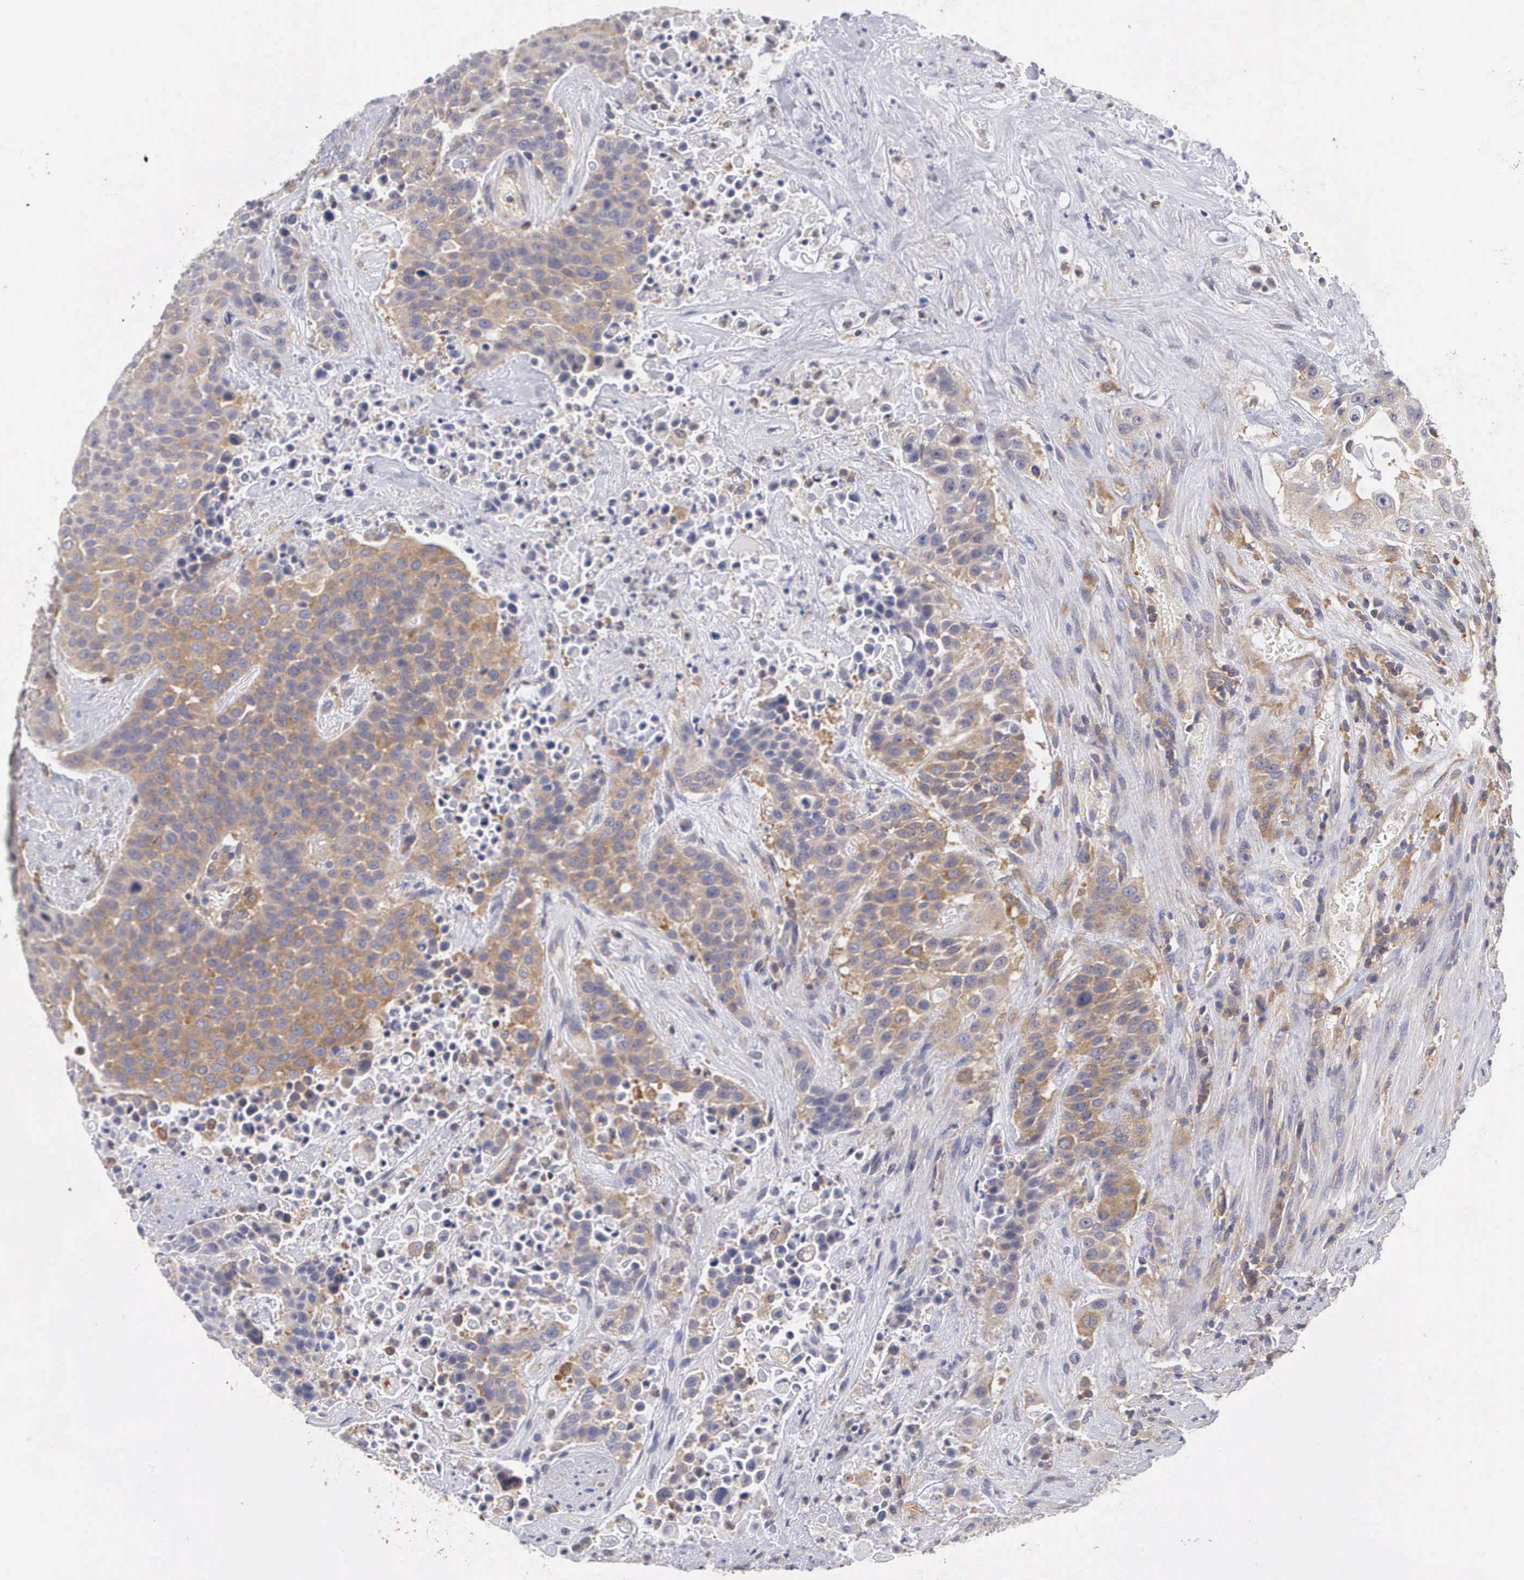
{"staining": {"intensity": "weak", "quantity": ">75%", "location": "cytoplasmic/membranous"}, "tissue": "urothelial cancer", "cell_type": "Tumor cells", "image_type": "cancer", "snomed": [{"axis": "morphology", "description": "Urothelial carcinoma, High grade"}, {"axis": "topography", "description": "Urinary bladder"}], "caption": "Immunohistochemical staining of human urothelial cancer displays weak cytoplasmic/membranous protein staining in approximately >75% of tumor cells.", "gene": "GRIPAP1", "patient": {"sex": "male", "age": 74}}